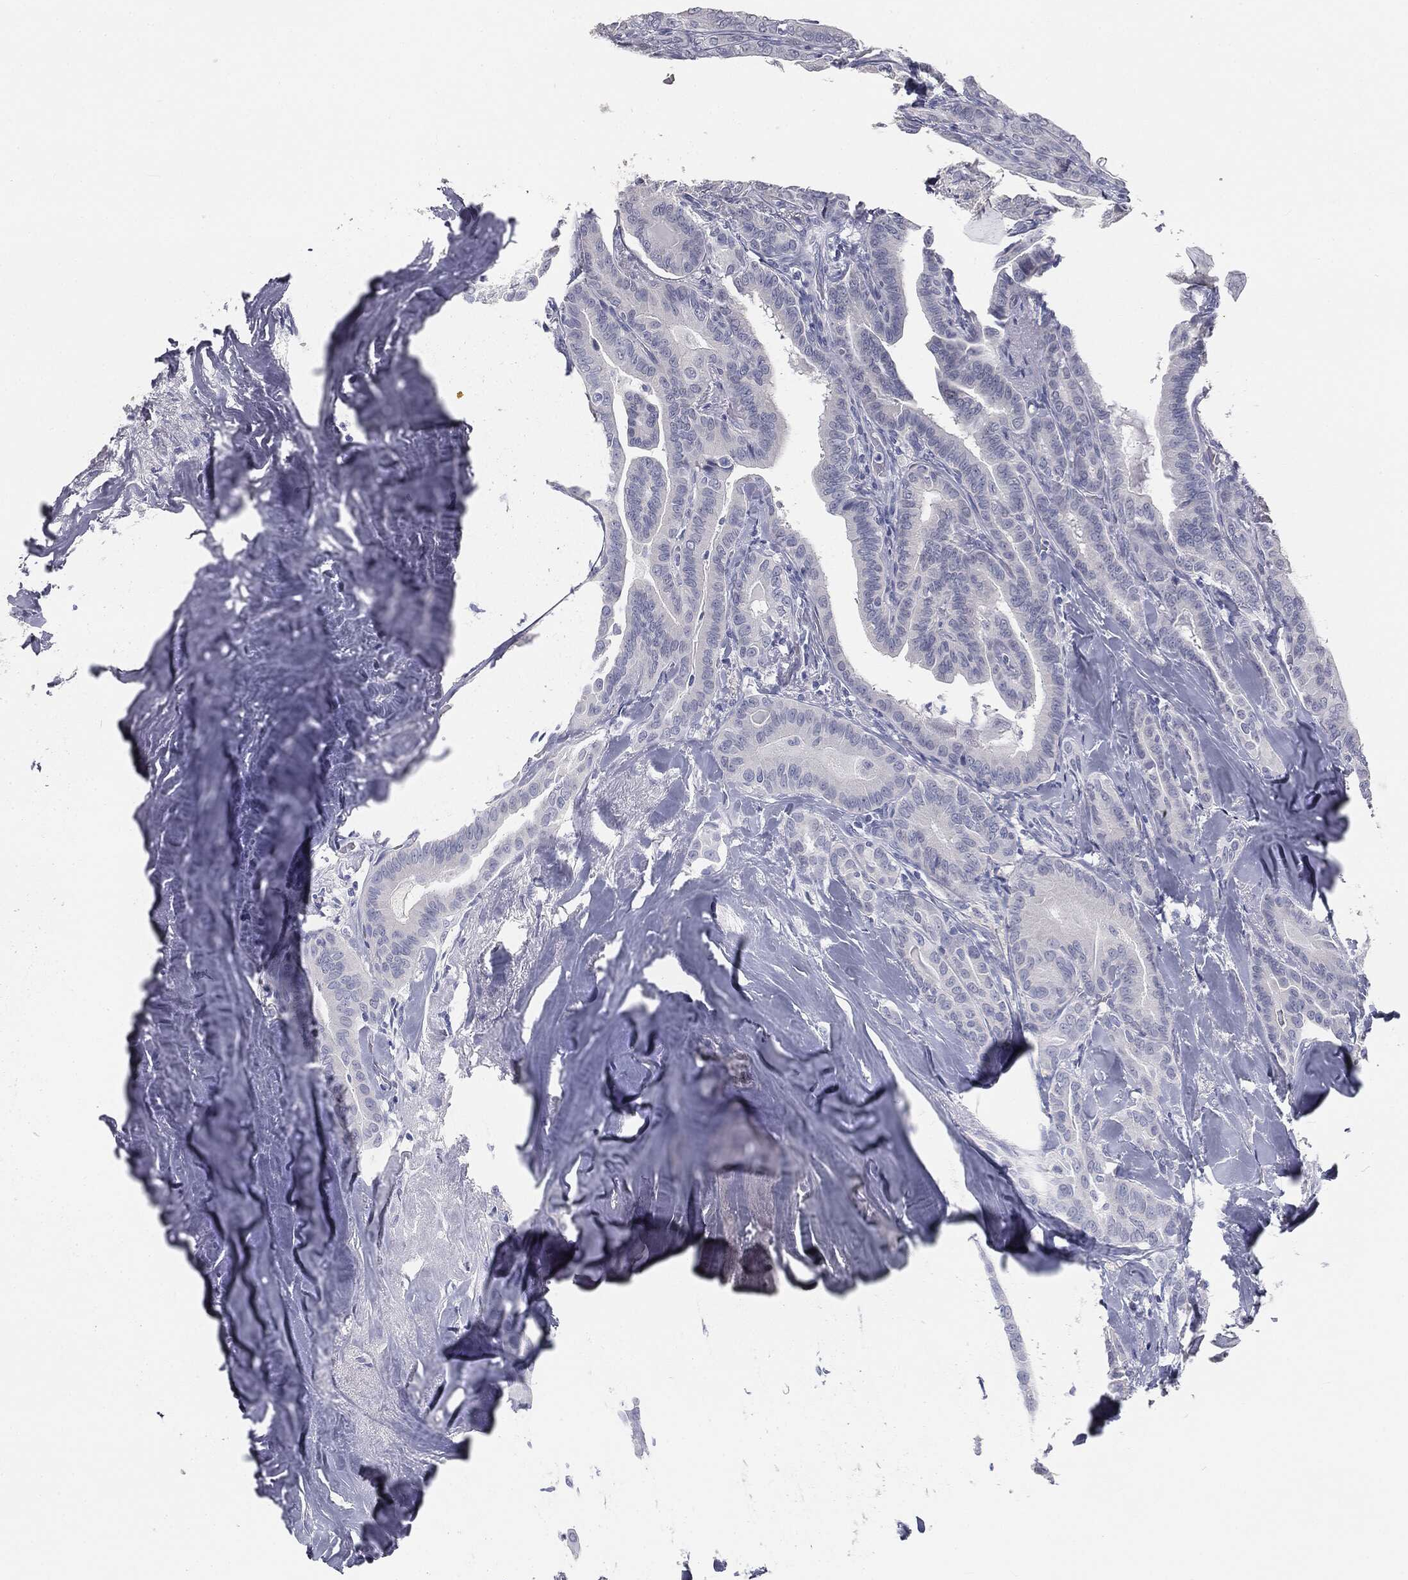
{"staining": {"intensity": "negative", "quantity": "none", "location": "none"}, "tissue": "thyroid cancer", "cell_type": "Tumor cells", "image_type": "cancer", "snomed": [{"axis": "morphology", "description": "Papillary adenocarcinoma, NOS"}, {"axis": "topography", "description": "Thyroid gland"}], "caption": "IHC of human thyroid cancer reveals no staining in tumor cells.", "gene": "MUC5AC", "patient": {"sex": "male", "age": 61}}